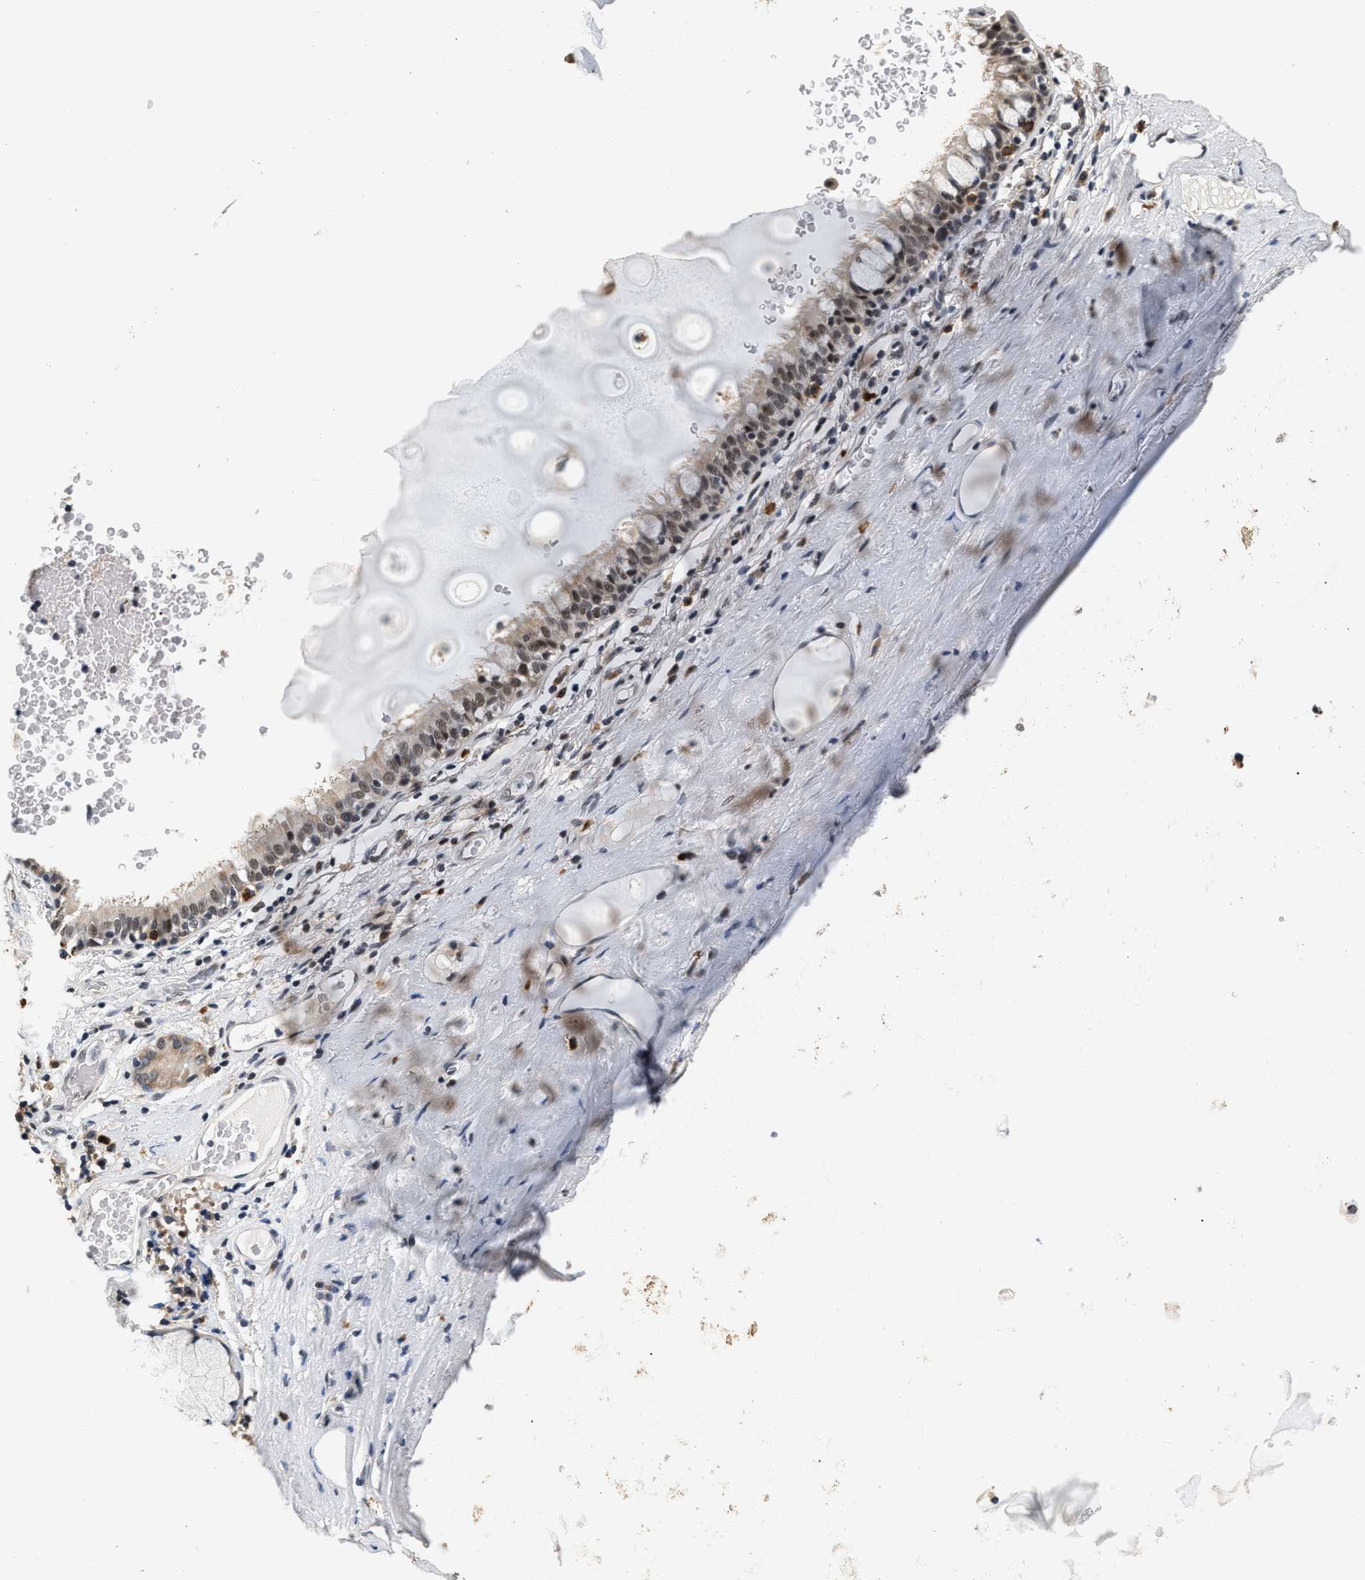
{"staining": {"intensity": "weak", "quantity": "25%-75%", "location": "nuclear"}, "tissue": "bronchus", "cell_type": "Respiratory epithelial cells", "image_type": "normal", "snomed": [{"axis": "morphology", "description": "Normal tissue, NOS"}, {"axis": "morphology", "description": "Inflammation, NOS"}, {"axis": "topography", "description": "Cartilage tissue"}, {"axis": "topography", "description": "Bronchus"}], "caption": "IHC micrograph of unremarkable bronchus stained for a protein (brown), which exhibits low levels of weak nuclear staining in about 25%-75% of respiratory epithelial cells.", "gene": "THOC1", "patient": {"sex": "male", "age": 77}}